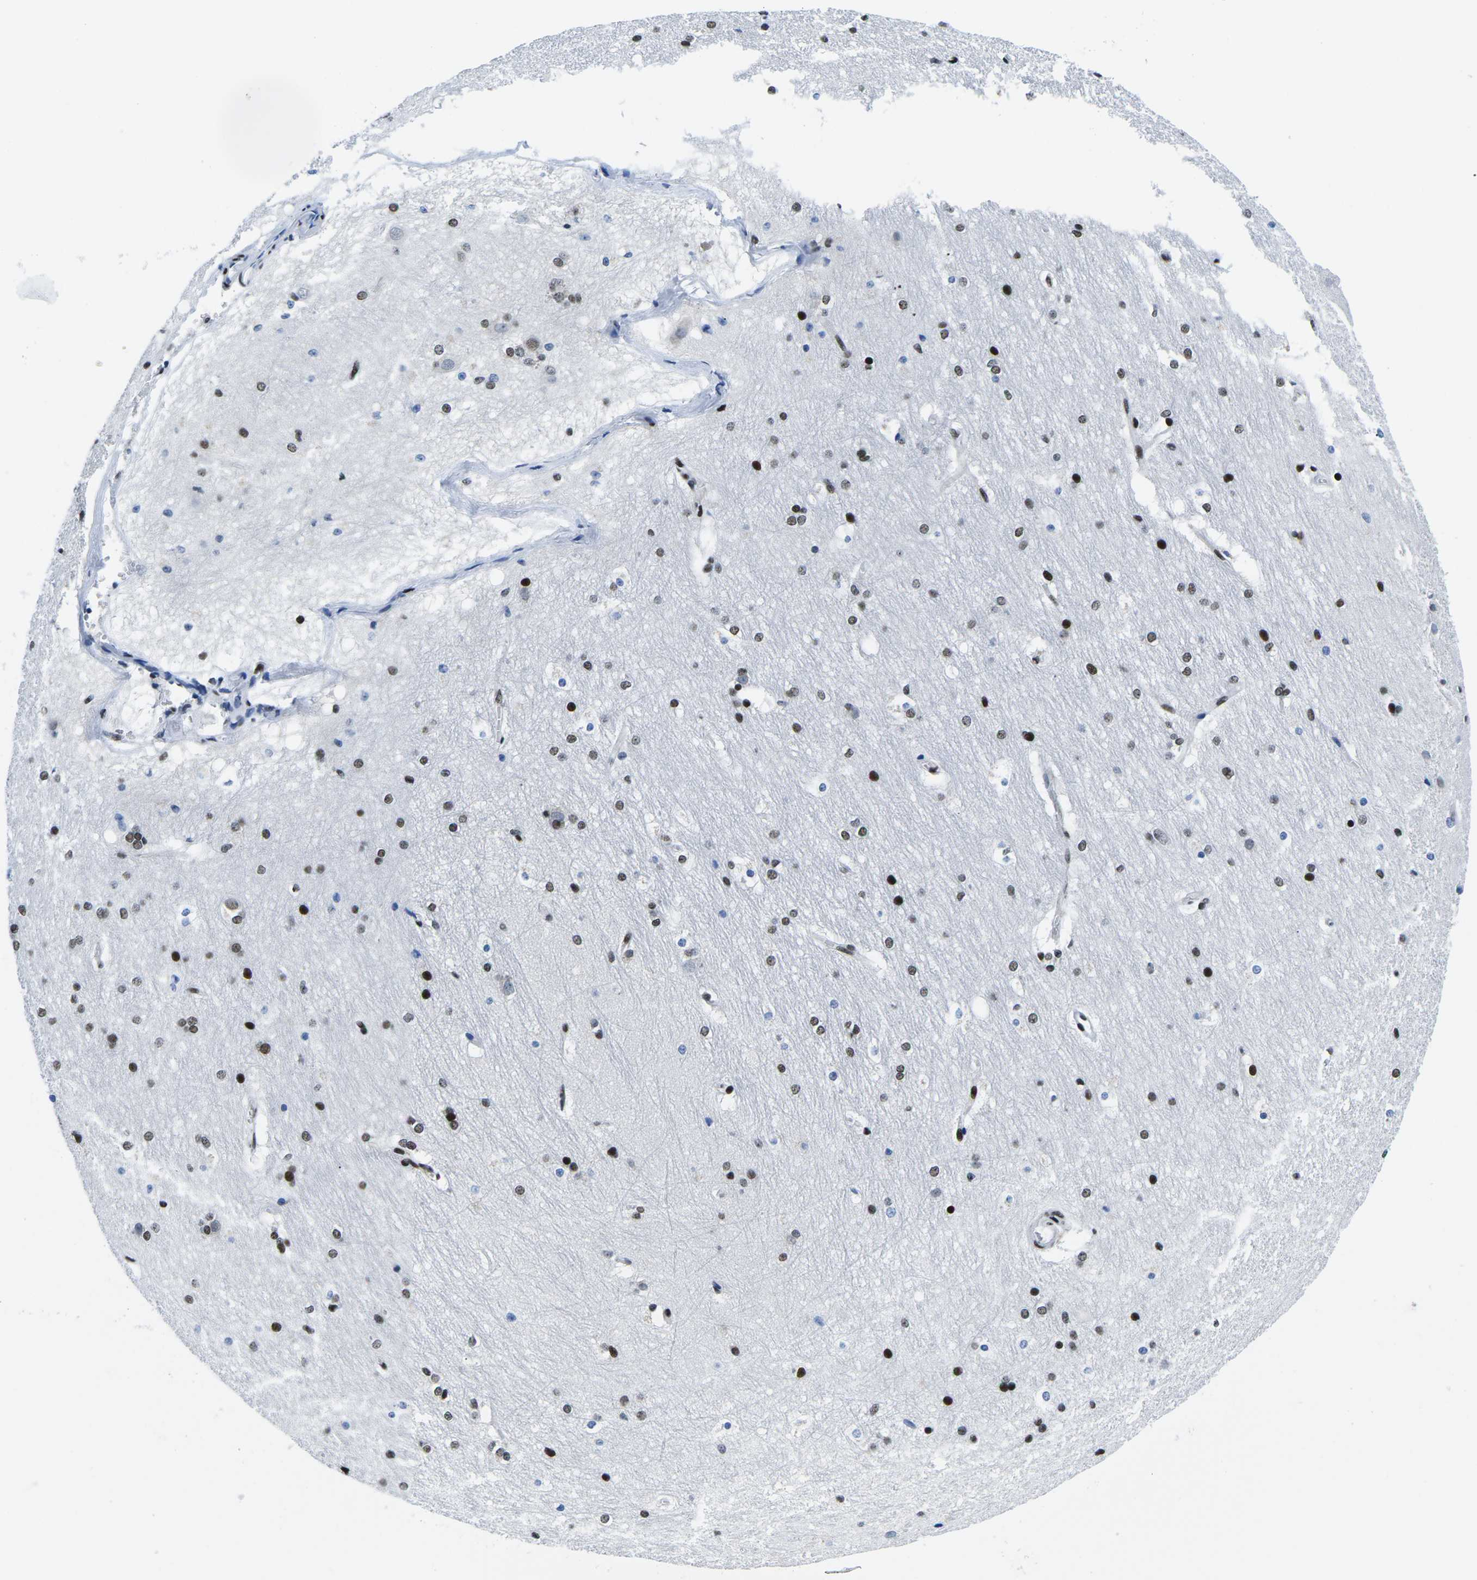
{"staining": {"intensity": "strong", "quantity": "25%-75%", "location": "nuclear"}, "tissue": "hippocampus", "cell_type": "Glial cells", "image_type": "normal", "snomed": [{"axis": "morphology", "description": "Normal tissue, NOS"}, {"axis": "topography", "description": "Hippocampus"}], "caption": "A photomicrograph of hippocampus stained for a protein demonstrates strong nuclear brown staining in glial cells. (DAB (3,3'-diaminobenzidine) IHC, brown staining for protein, blue staining for nuclei).", "gene": "ATF1", "patient": {"sex": "female", "age": 19}}